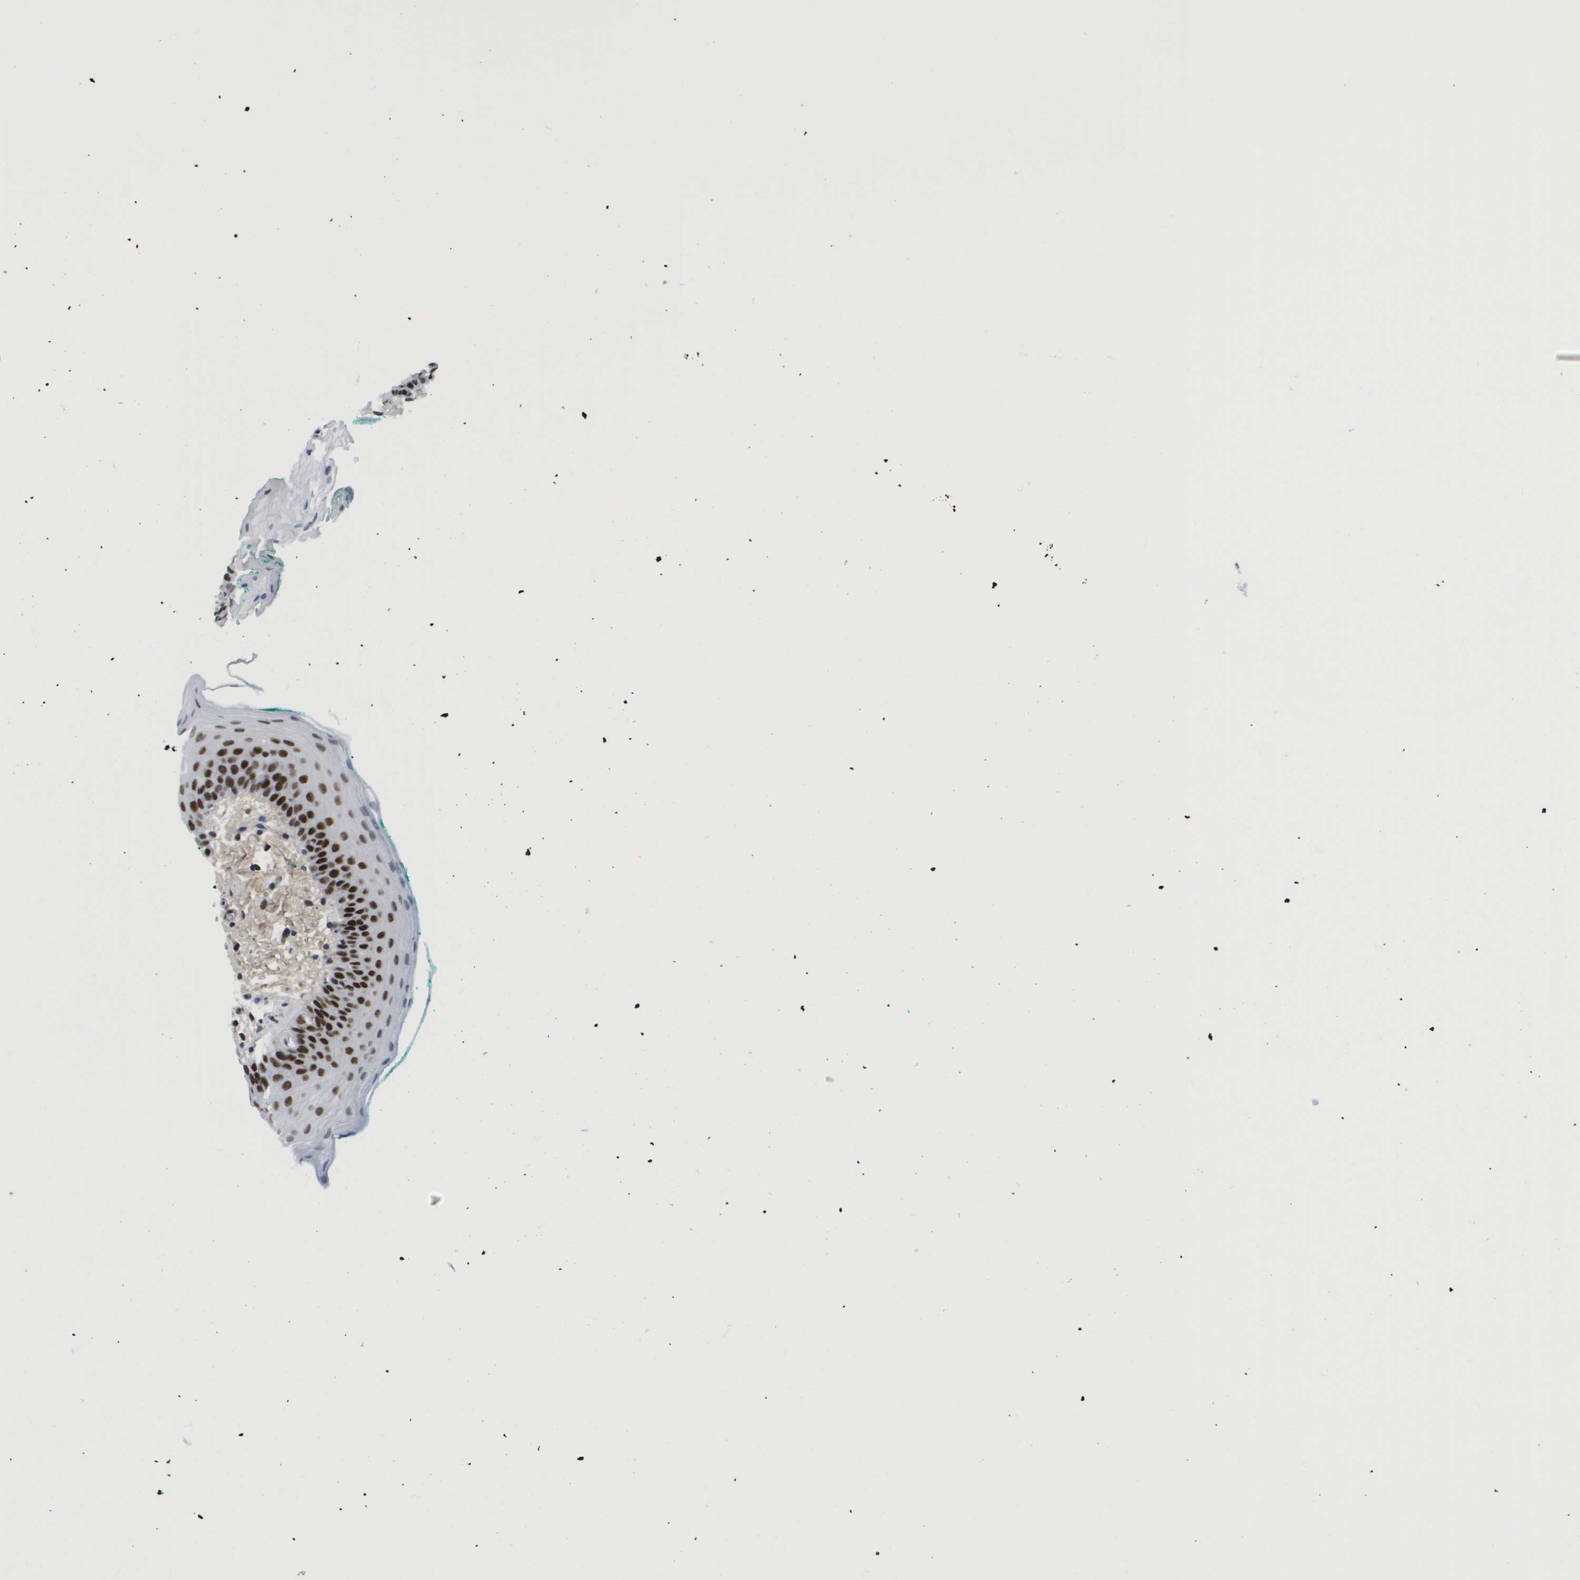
{"staining": {"intensity": "strong", "quantity": "25%-75%", "location": "nuclear"}, "tissue": "oral mucosa", "cell_type": "Squamous epithelial cells", "image_type": "normal", "snomed": [{"axis": "morphology", "description": "Normal tissue, NOS"}, {"axis": "topography", "description": "Oral tissue"}], "caption": "The image demonstrates staining of normal oral mucosa, revealing strong nuclear protein expression (brown color) within squamous epithelial cells. (IHC, brightfield microscopy, high magnification).", "gene": "SMARCAD1", "patient": {"sex": "male", "age": 58}}